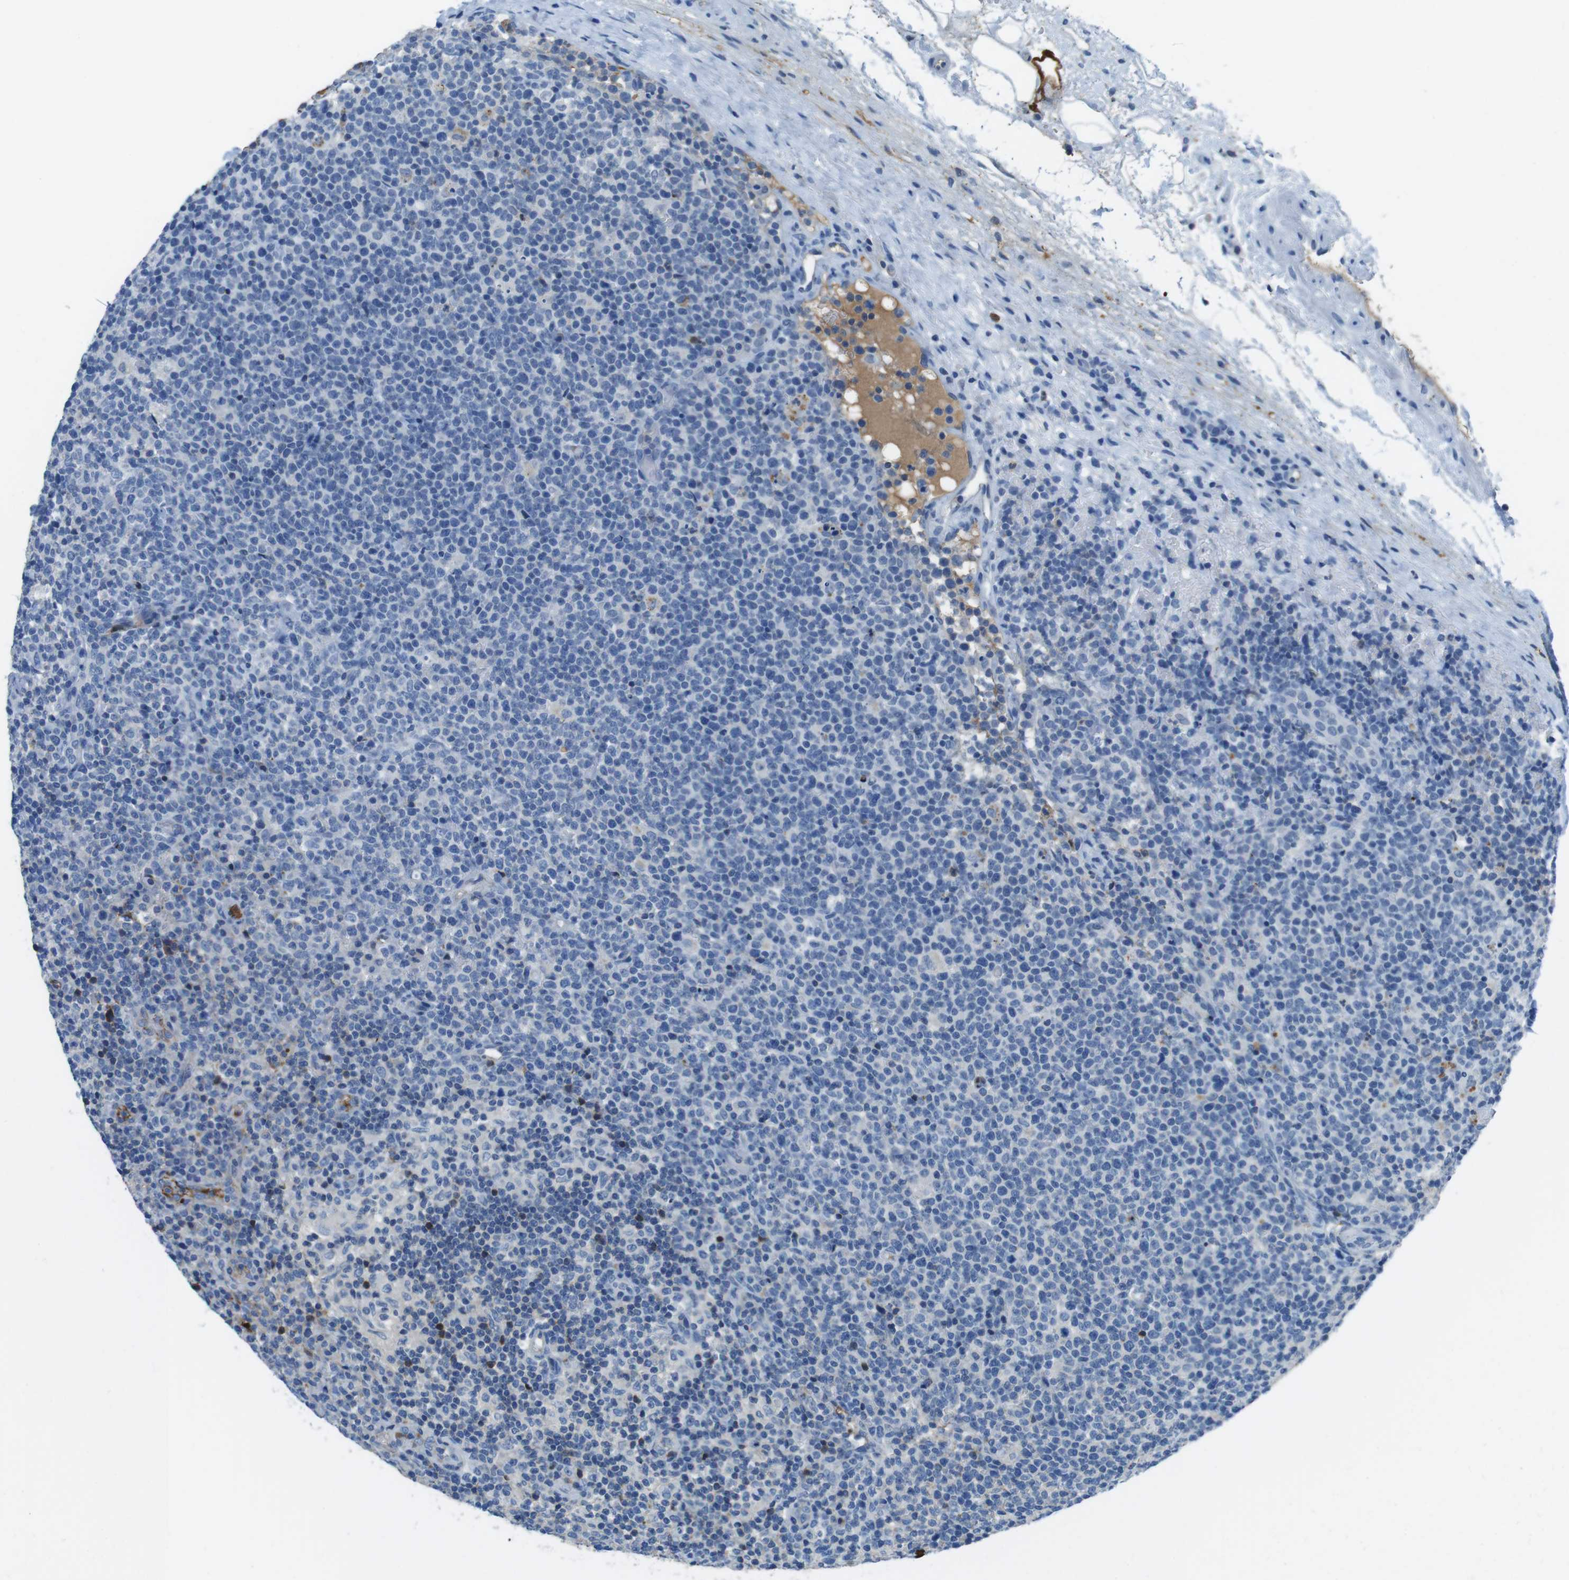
{"staining": {"intensity": "negative", "quantity": "none", "location": "none"}, "tissue": "lymphoma", "cell_type": "Tumor cells", "image_type": "cancer", "snomed": [{"axis": "morphology", "description": "Malignant lymphoma, non-Hodgkin's type, High grade"}, {"axis": "topography", "description": "Lymph node"}], "caption": "A high-resolution micrograph shows immunohistochemistry (IHC) staining of lymphoma, which exhibits no significant expression in tumor cells. (Stains: DAB (3,3'-diaminobenzidine) immunohistochemistry (IHC) with hematoxylin counter stain, Microscopy: brightfield microscopy at high magnification).", "gene": "TMPRSS15", "patient": {"sex": "male", "age": 61}}